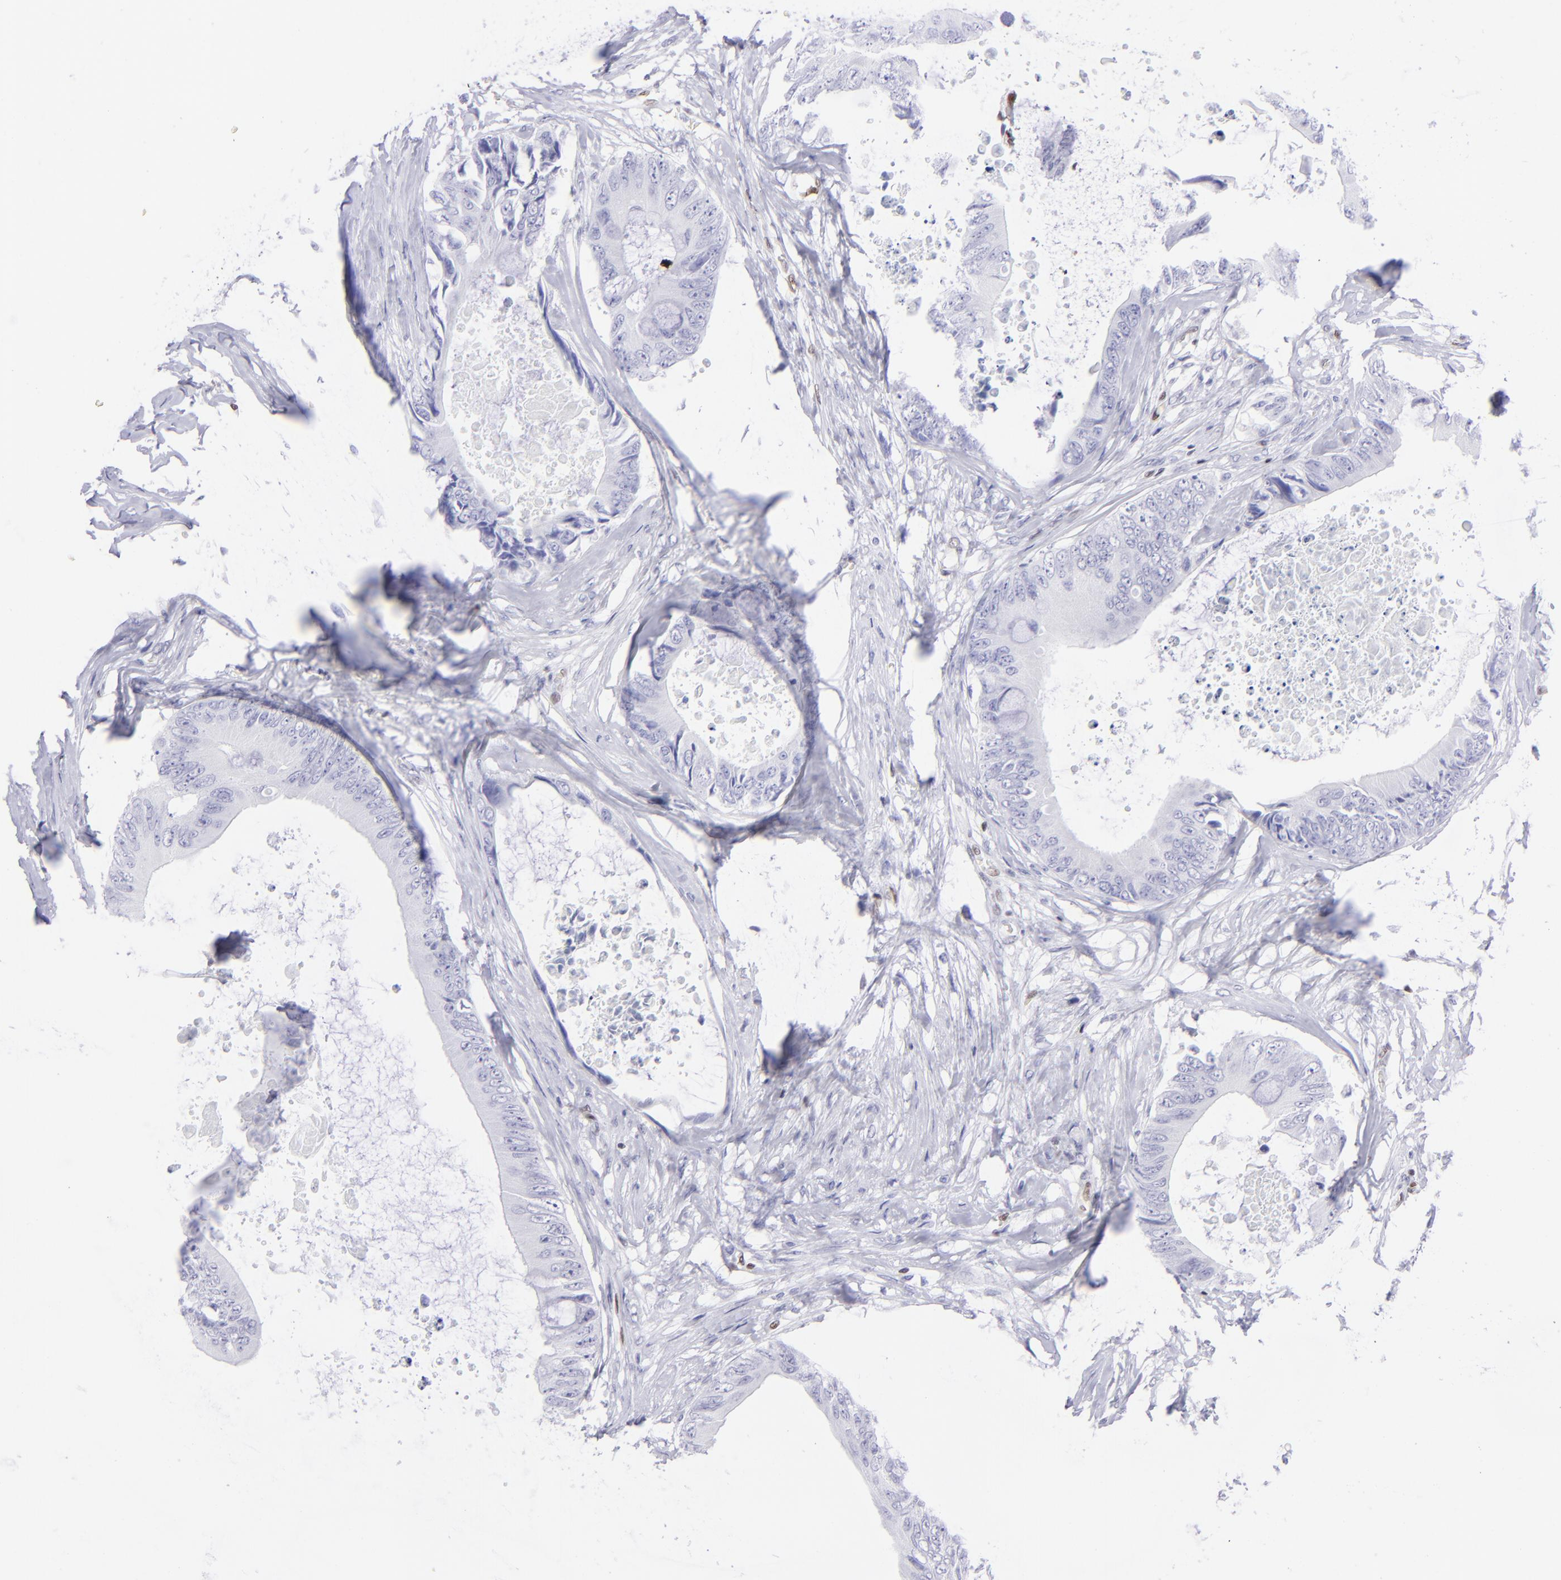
{"staining": {"intensity": "negative", "quantity": "none", "location": "none"}, "tissue": "colorectal cancer", "cell_type": "Tumor cells", "image_type": "cancer", "snomed": [{"axis": "morphology", "description": "Normal tissue, NOS"}, {"axis": "morphology", "description": "Adenocarcinoma, NOS"}, {"axis": "topography", "description": "Rectum"}, {"axis": "topography", "description": "Peripheral nerve tissue"}], "caption": "The micrograph exhibits no significant expression in tumor cells of adenocarcinoma (colorectal). (Stains: DAB (3,3'-diaminobenzidine) immunohistochemistry with hematoxylin counter stain, Microscopy: brightfield microscopy at high magnification).", "gene": "ETS1", "patient": {"sex": "female", "age": 77}}